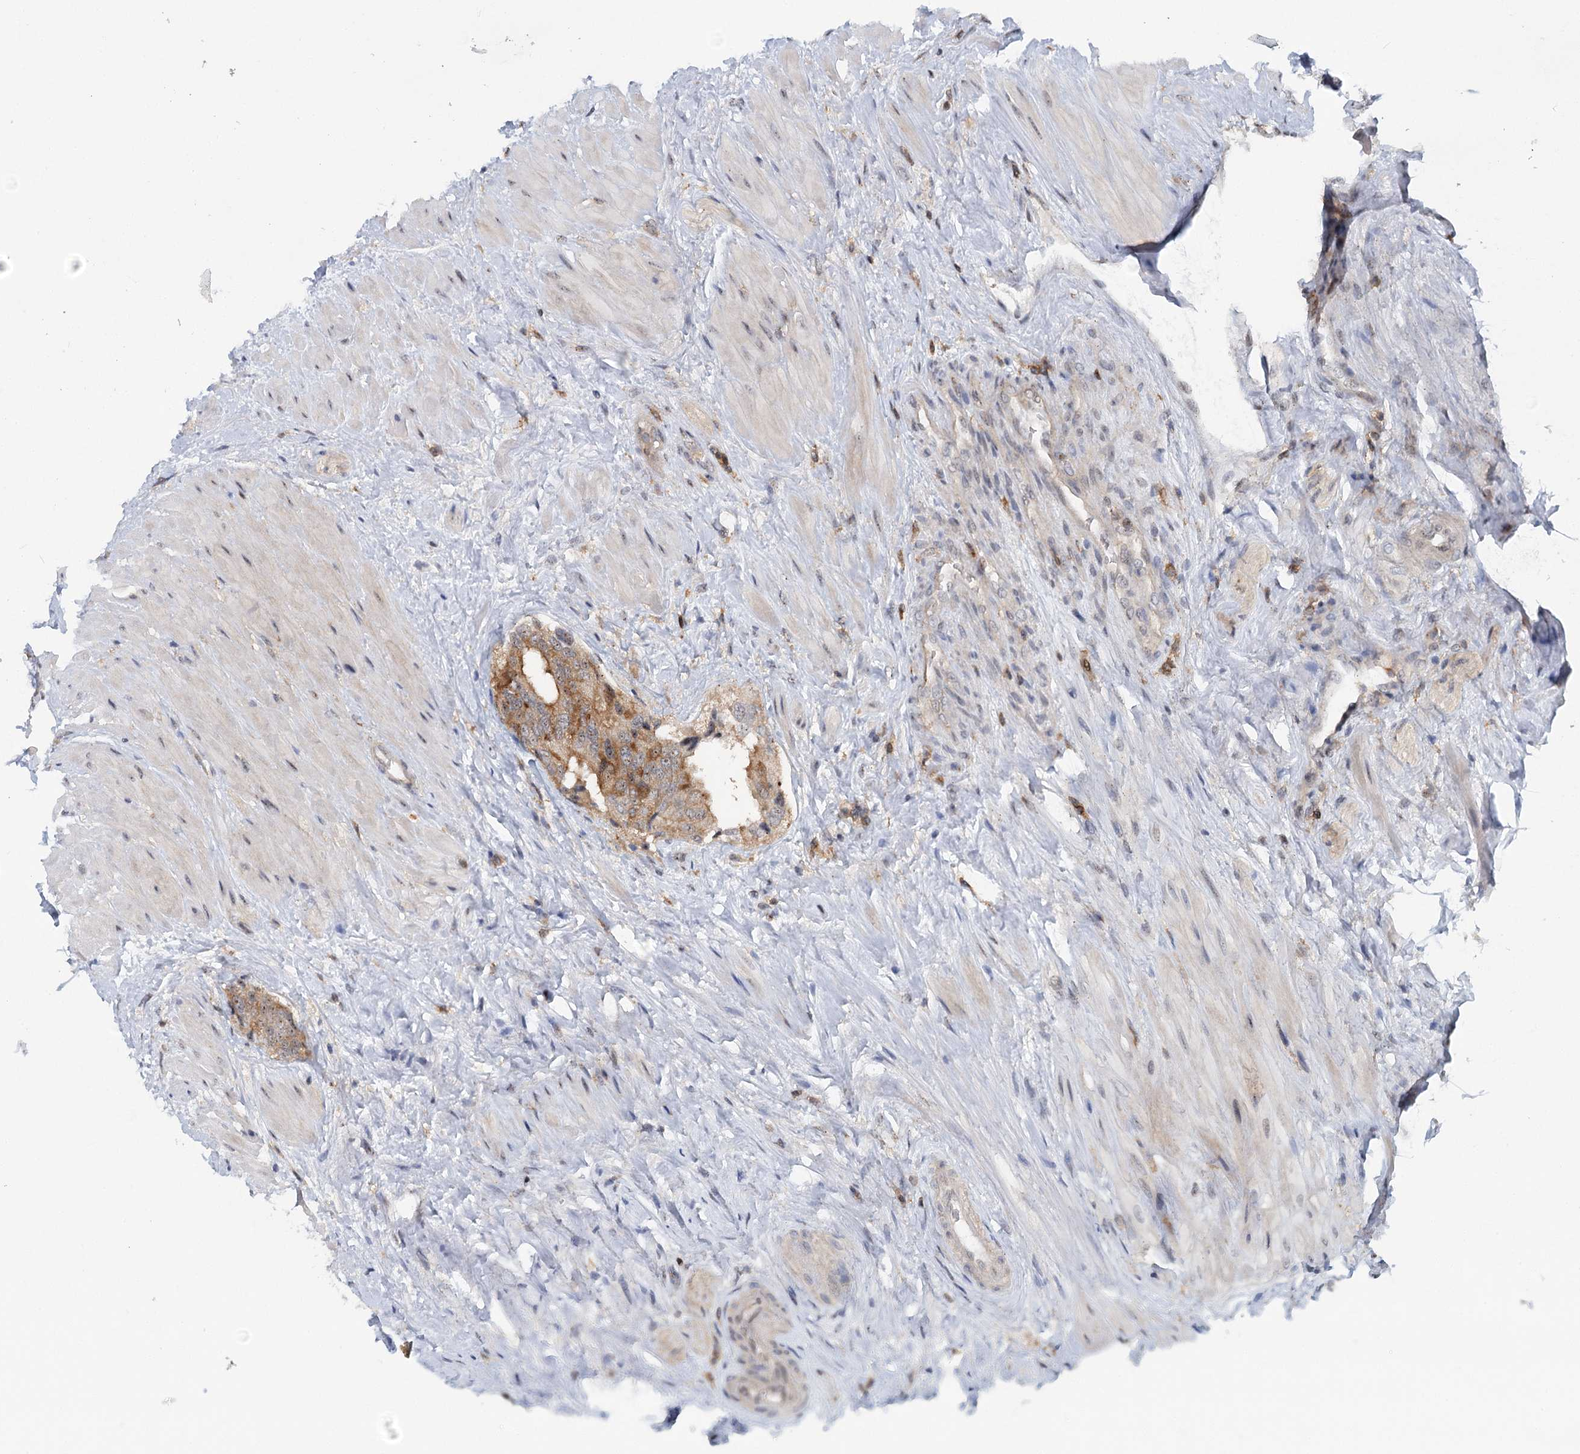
{"staining": {"intensity": "moderate", "quantity": ">75%", "location": "cytoplasmic/membranous,nuclear"}, "tissue": "prostate cancer", "cell_type": "Tumor cells", "image_type": "cancer", "snomed": [{"axis": "morphology", "description": "Adenocarcinoma, High grade"}, {"axis": "topography", "description": "Prostate"}], "caption": "About >75% of tumor cells in high-grade adenocarcinoma (prostate) display moderate cytoplasmic/membranous and nuclear protein expression as visualized by brown immunohistochemical staining.", "gene": "CDC42SE2", "patient": {"sex": "male", "age": 65}}